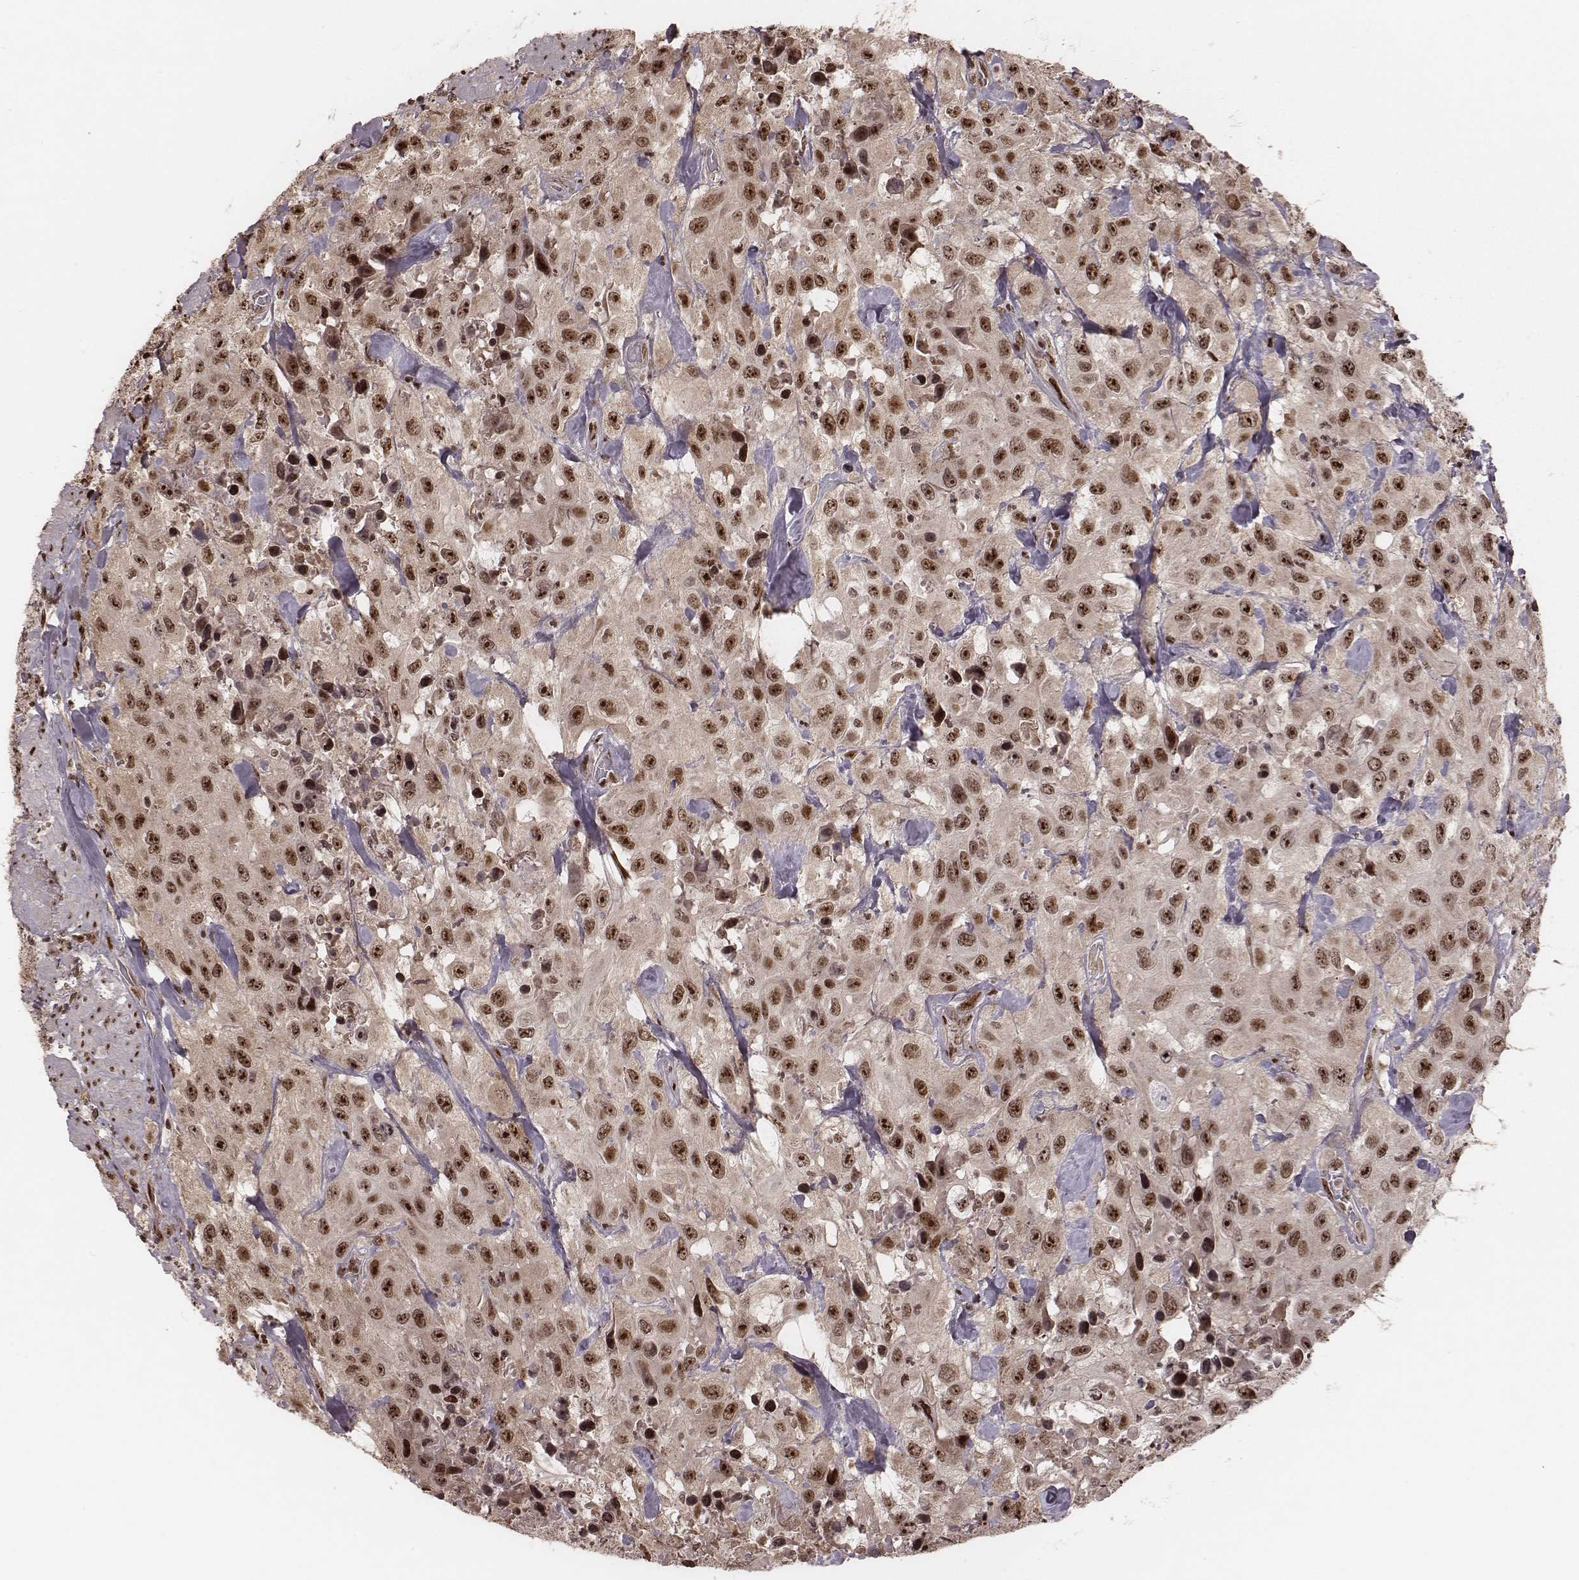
{"staining": {"intensity": "moderate", "quantity": ">75%", "location": "nuclear"}, "tissue": "urothelial cancer", "cell_type": "Tumor cells", "image_type": "cancer", "snomed": [{"axis": "morphology", "description": "Urothelial carcinoma, High grade"}, {"axis": "topography", "description": "Urinary bladder"}], "caption": "There is medium levels of moderate nuclear staining in tumor cells of urothelial cancer, as demonstrated by immunohistochemical staining (brown color).", "gene": "VRK3", "patient": {"sex": "male", "age": 79}}